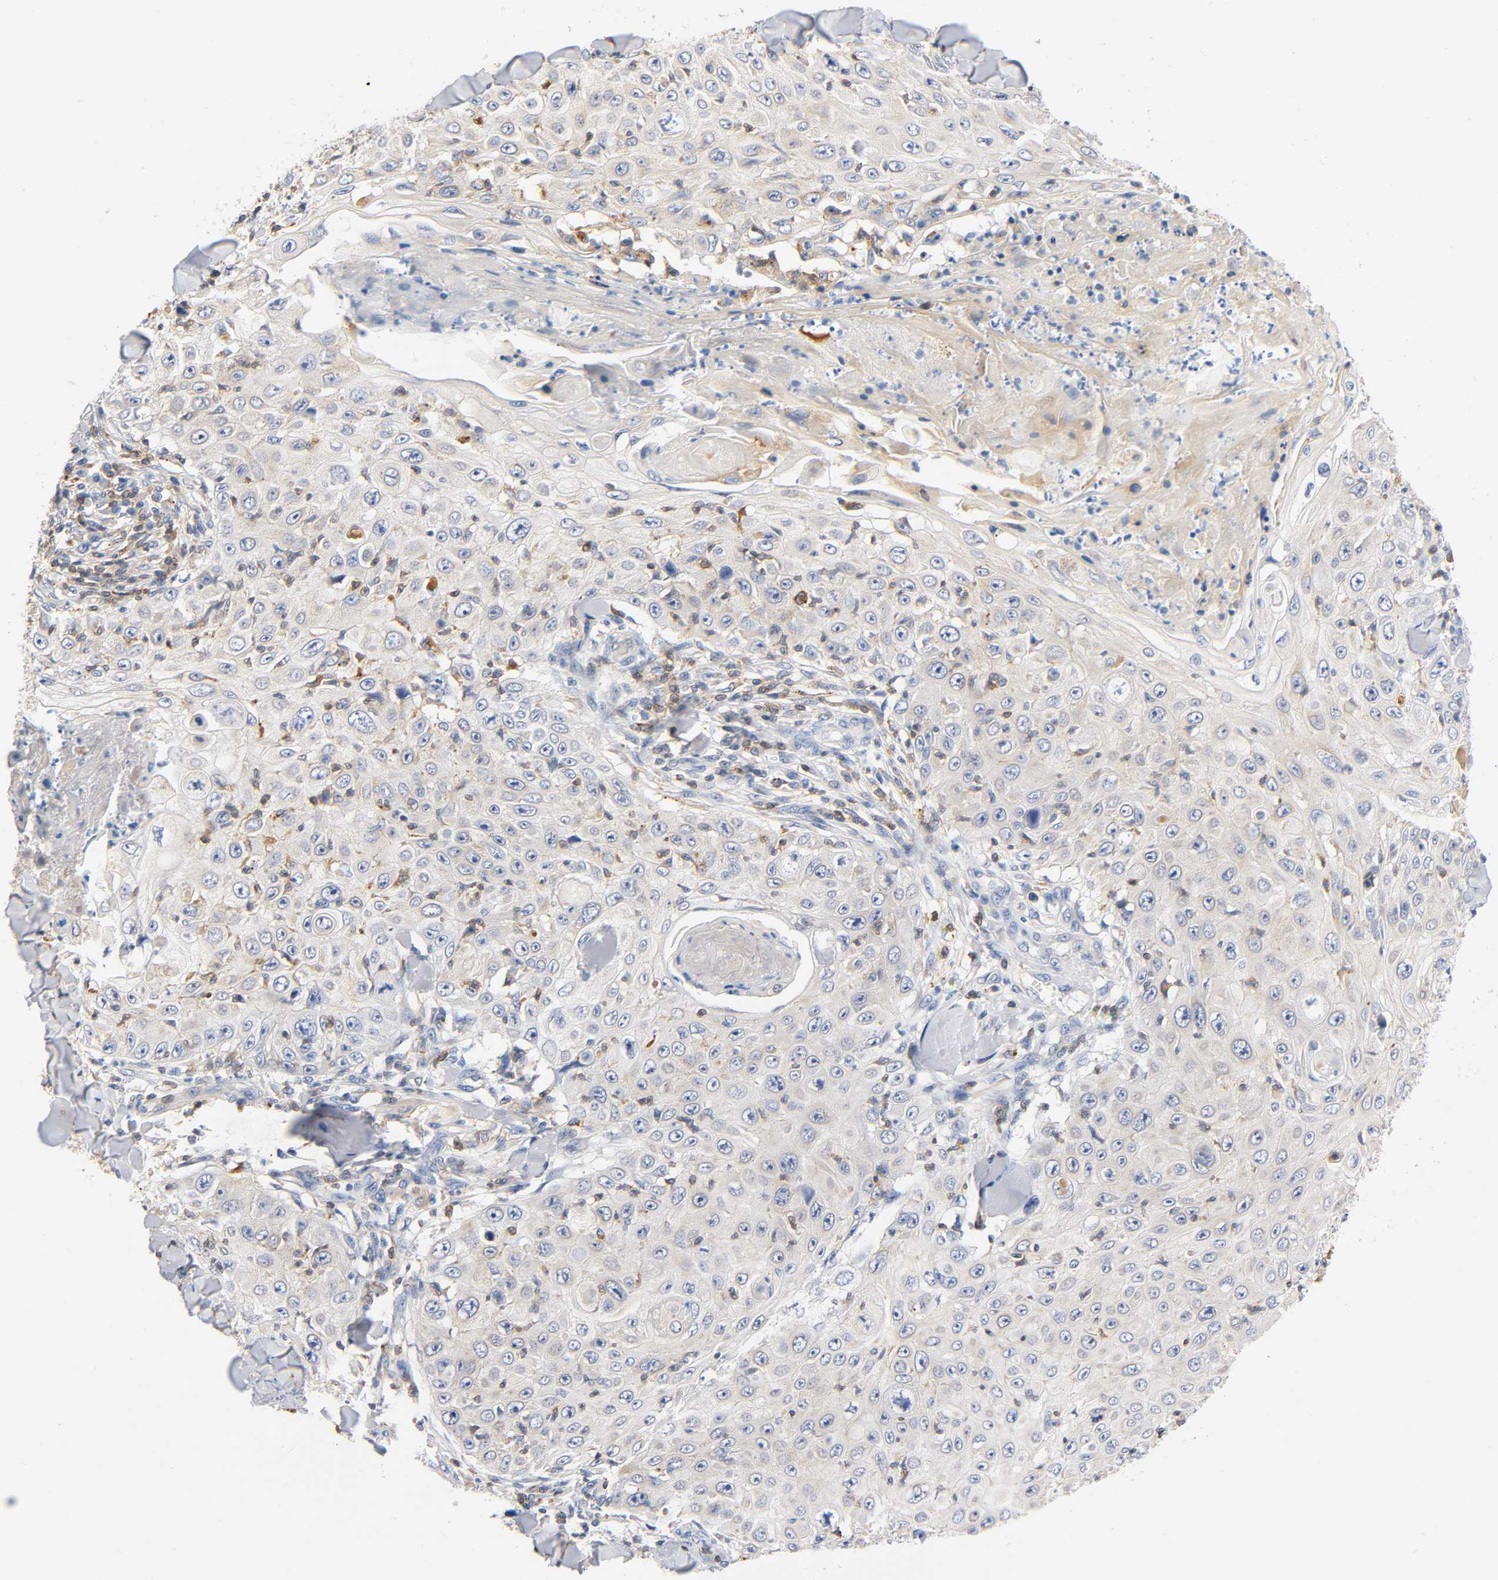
{"staining": {"intensity": "weak", "quantity": "<25%", "location": "cytoplasmic/membranous"}, "tissue": "skin cancer", "cell_type": "Tumor cells", "image_type": "cancer", "snomed": [{"axis": "morphology", "description": "Squamous cell carcinoma, NOS"}, {"axis": "topography", "description": "Skin"}], "caption": "IHC micrograph of neoplastic tissue: human skin squamous cell carcinoma stained with DAB exhibits no significant protein positivity in tumor cells.", "gene": "UCKL1", "patient": {"sex": "male", "age": 86}}